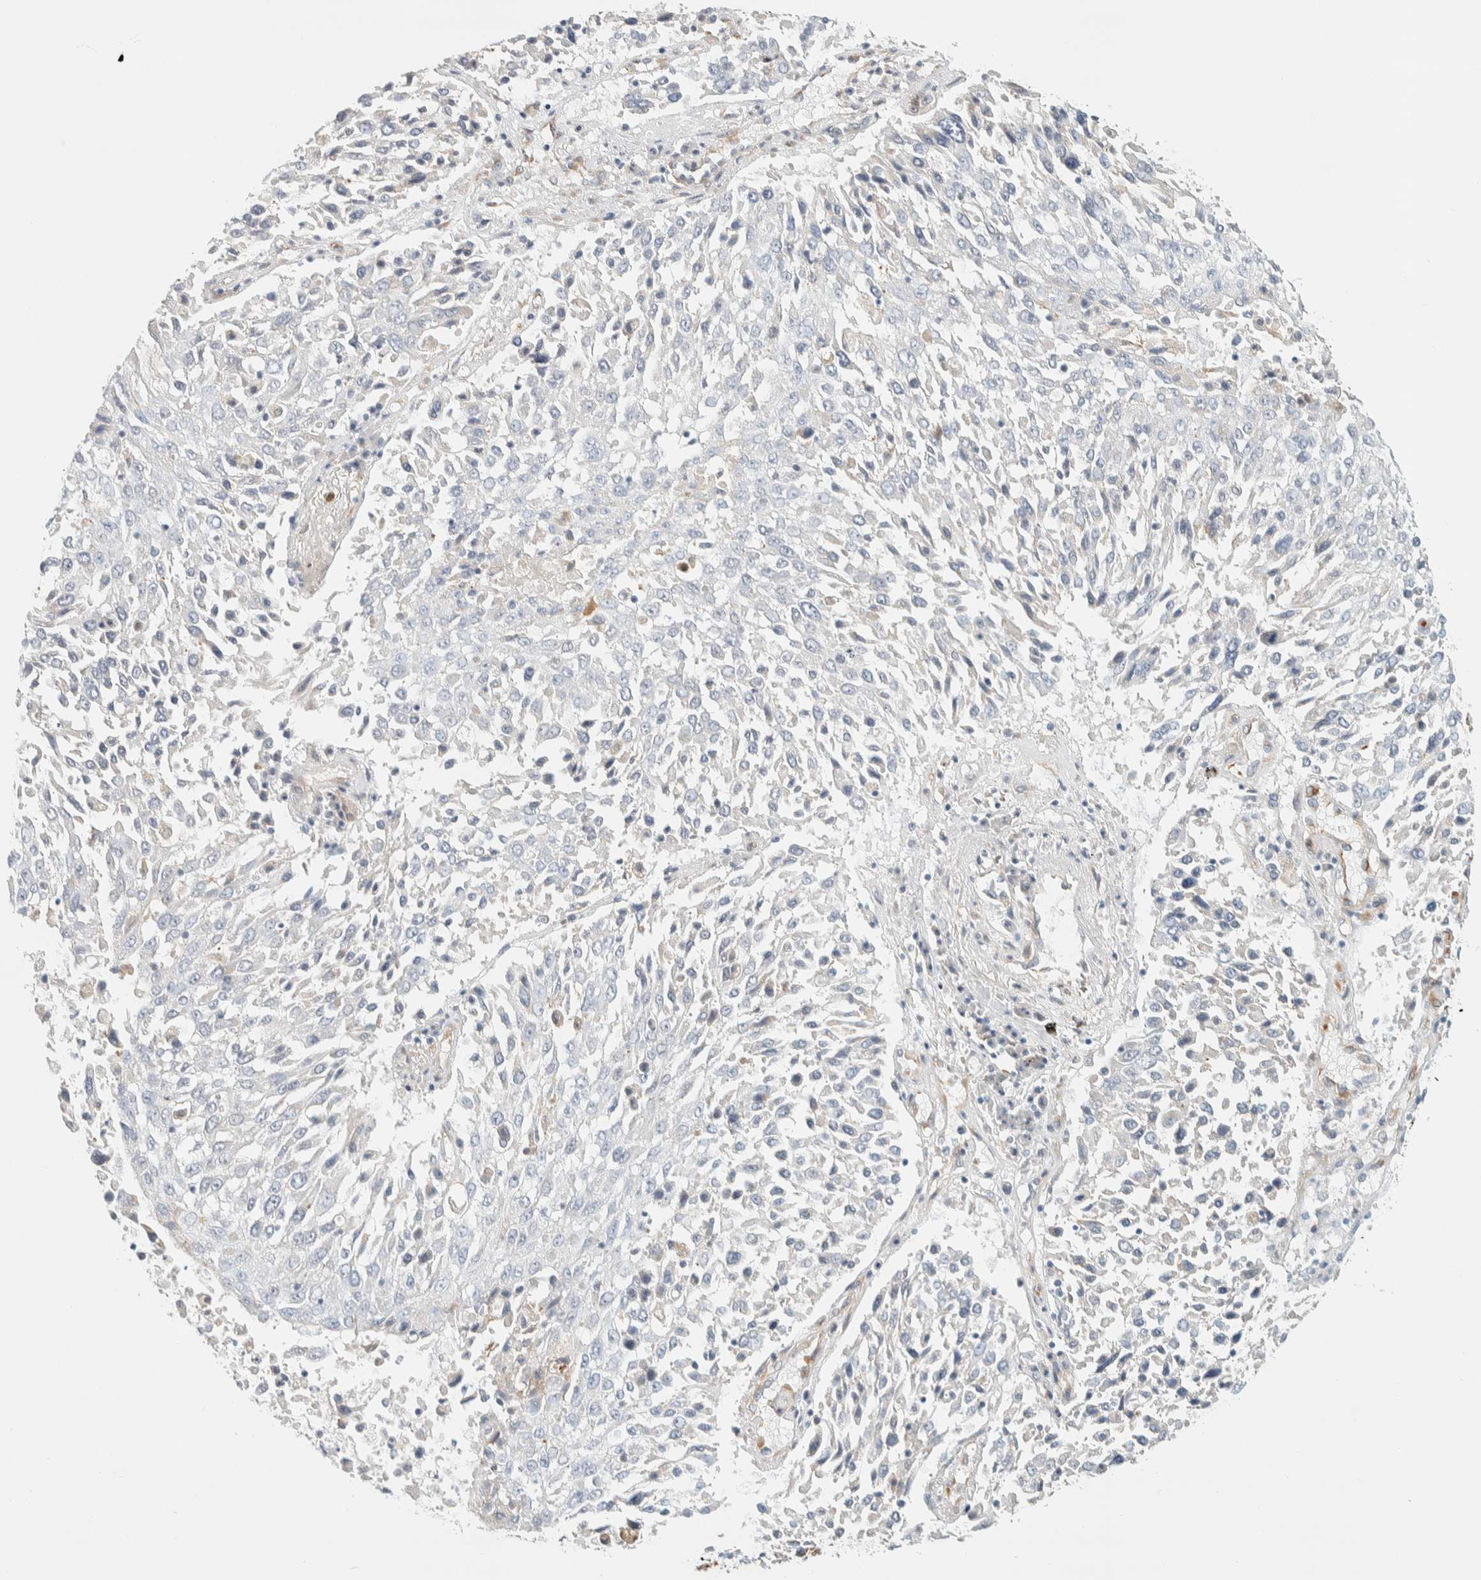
{"staining": {"intensity": "negative", "quantity": "none", "location": "none"}, "tissue": "lung cancer", "cell_type": "Tumor cells", "image_type": "cancer", "snomed": [{"axis": "morphology", "description": "Squamous cell carcinoma, NOS"}, {"axis": "topography", "description": "Lung"}], "caption": "Protein analysis of lung cancer shows no significant staining in tumor cells.", "gene": "CDR2", "patient": {"sex": "male", "age": 65}}